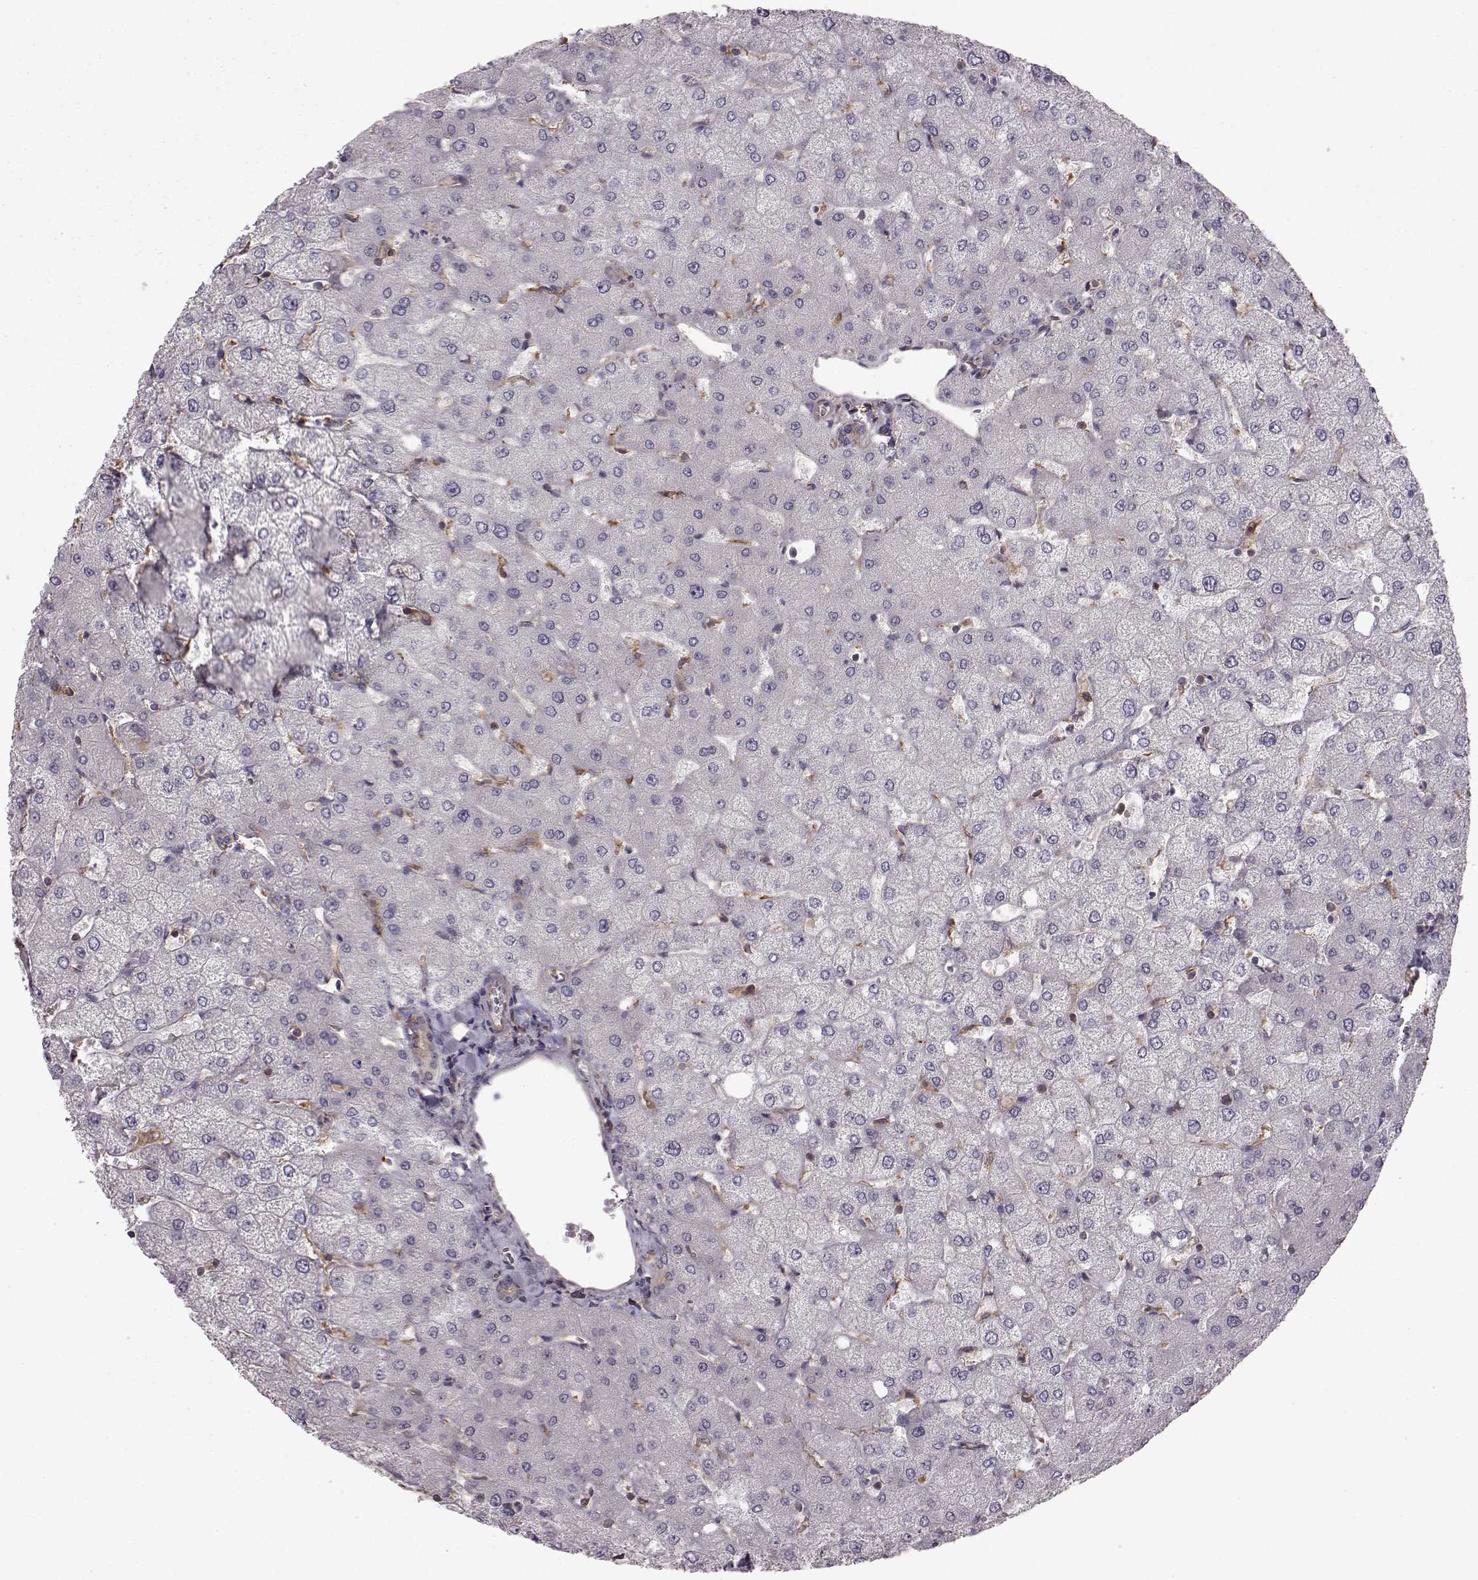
{"staining": {"intensity": "negative", "quantity": "none", "location": "none"}, "tissue": "liver", "cell_type": "Cholangiocytes", "image_type": "normal", "snomed": [{"axis": "morphology", "description": "Normal tissue, NOS"}, {"axis": "topography", "description": "Liver"}], "caption": "IHC photomicrograph of normal liver stained for a protein (brown), which shows no positivity in cholangiocytes.", "gene": "RABGAP1", "patient": {"sex": "female", "age": 54}}